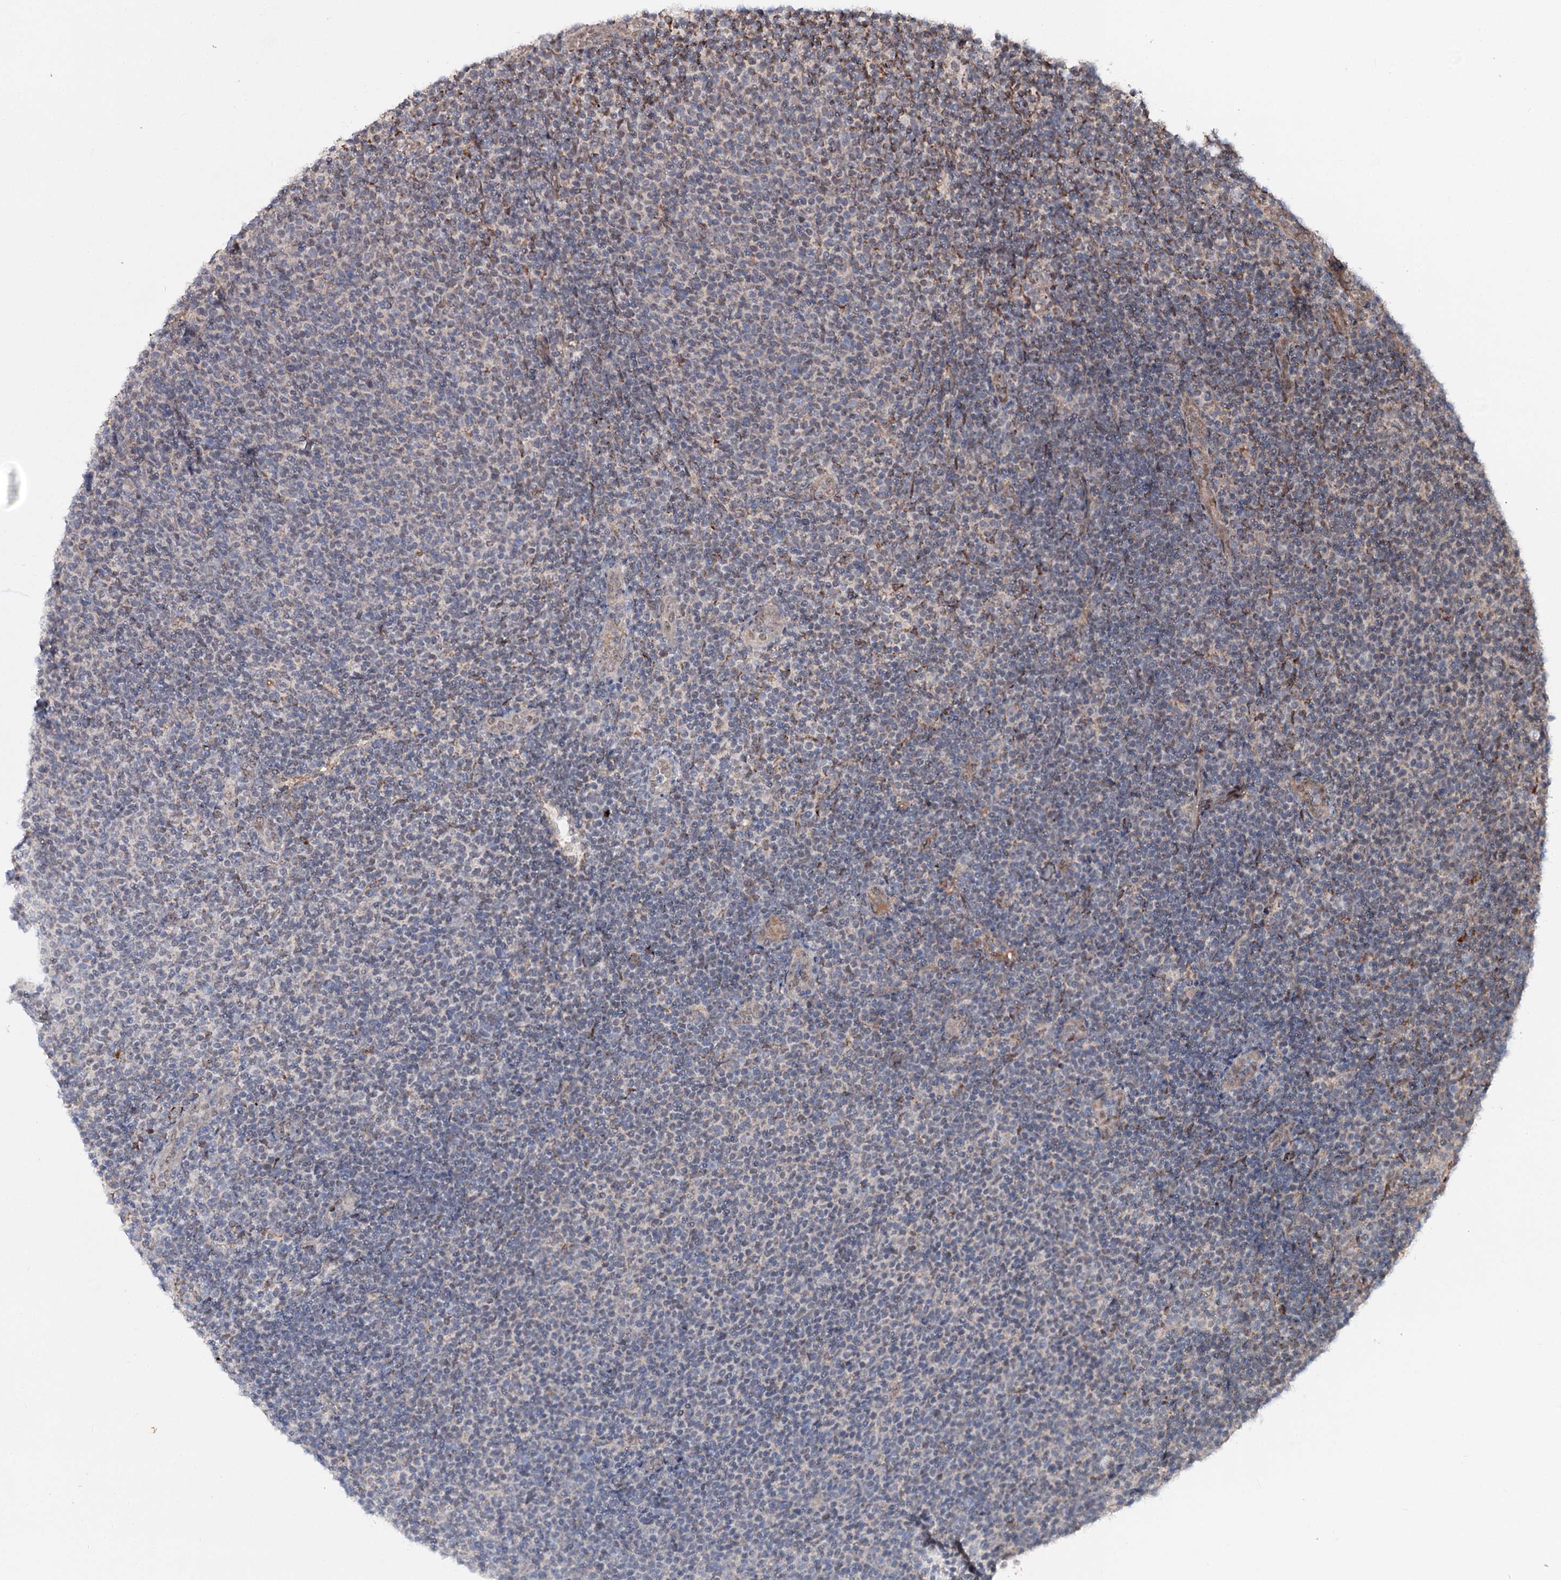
{"staining": {"intensity": "moderate", "quantity": "<25%", "location": "cytoplasmic/membranous"}, "tissue": "lymphoma", "cell_type": "Tumor cells", "image_type": "cancer", "snomed": [{"axis": "morphology", "description": "Malignant lymphoma, non-Hodgkin's type, Low grade"}, {"axis": "topography", "description": "Lymph node"}], "caption": "Lymphoma stained with immunohistochemistry demonstrates moderate cytoplasmic/membranous expression in about <25% of tumor cells. (IHC, brightfield microscopy, high magnification).", "gene": "MSANTD2", "patient": {"sex": "male", "age": 66}}